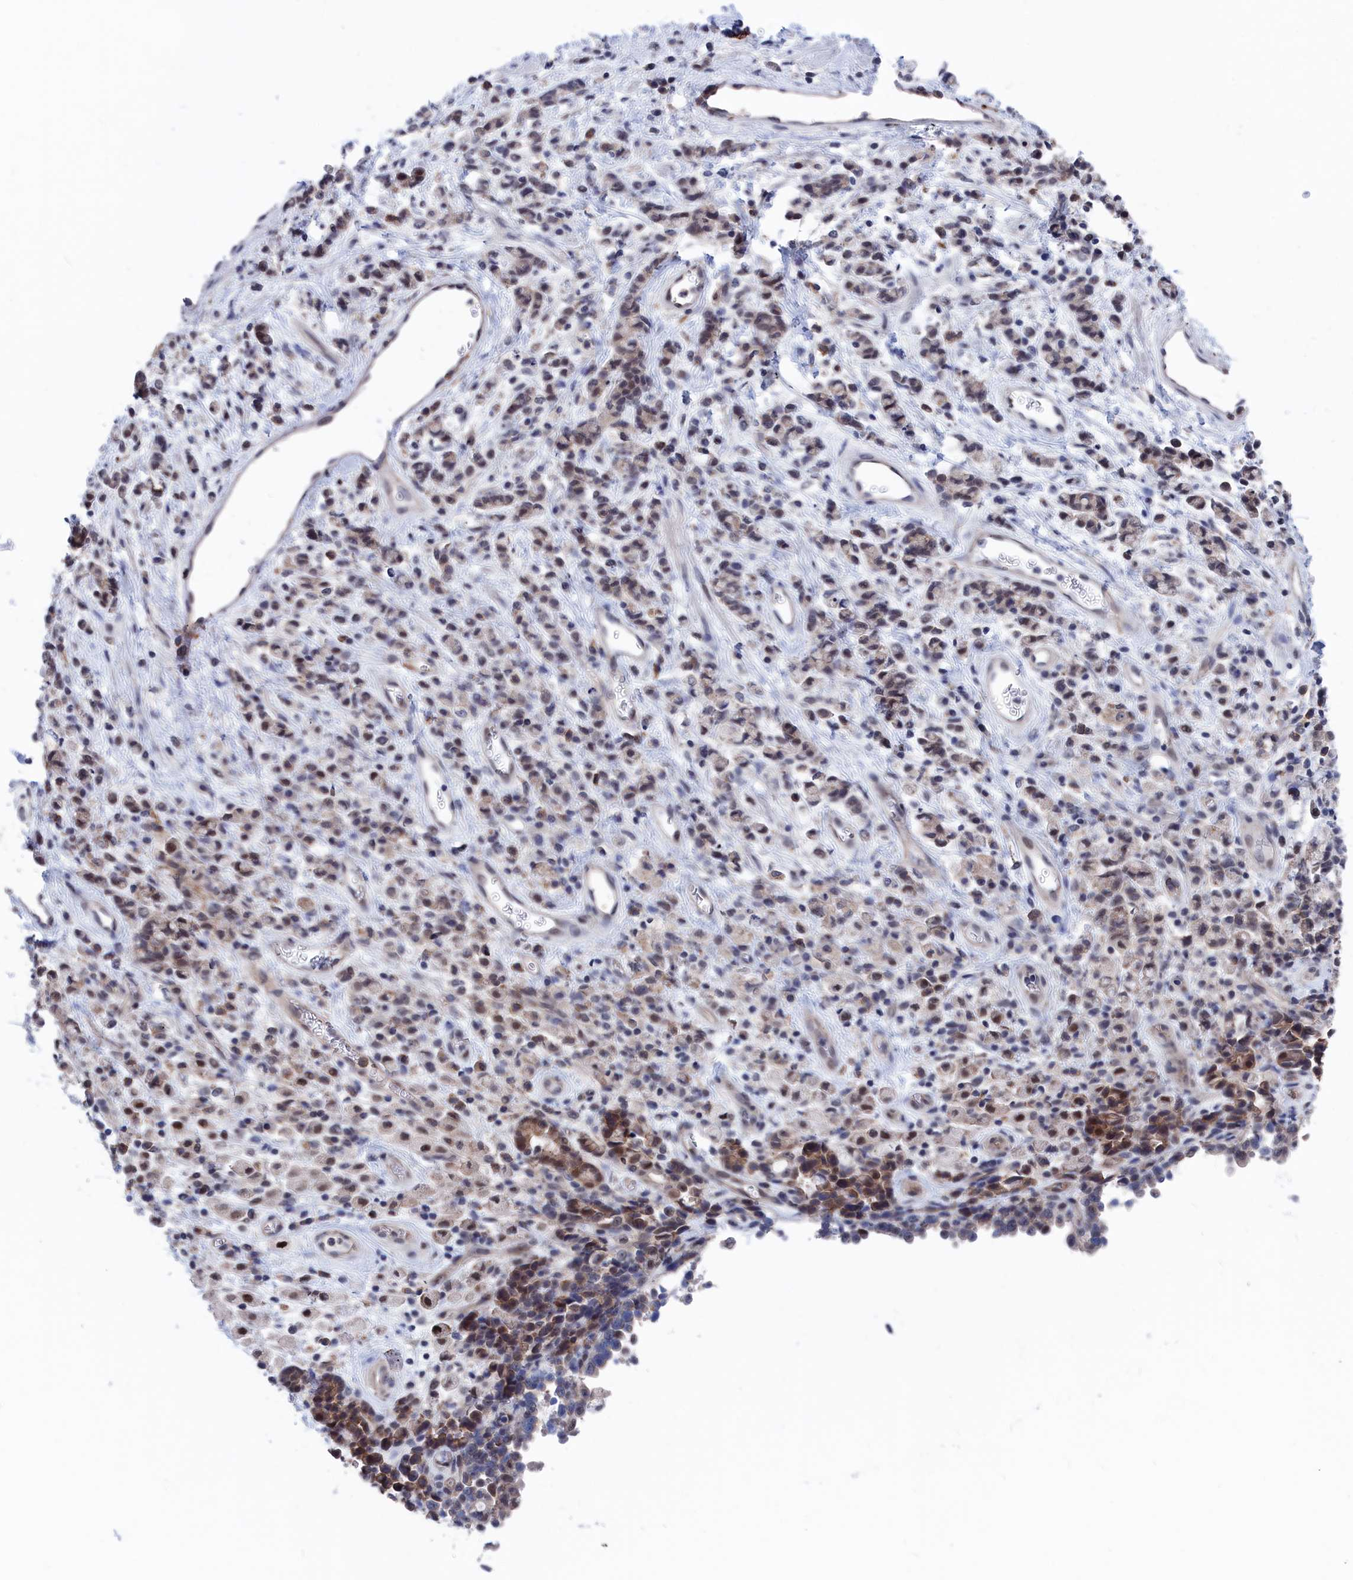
{"staining": {"intensity": "weak", "quantity": "25%-75%", "location": "cytoplasmic/membranous,nuclear"}, "tissue": "stomach cancer", "cell_type": "Tumor cells", "image_type": "cancer", "snomed": [{"axis": "morphology", "description": "Adenocarcinoma, NOS"}, {"axis": "topography", "description": "Stomach"}], "caption": "Tumor cells reveal low levels of weak cytoplasmic/membranous and nuclear expression in about 25%-75% of cells in stomach cancer.", "gene": "MARCHF3", "patient": {"sex": "female", "age": 60}}